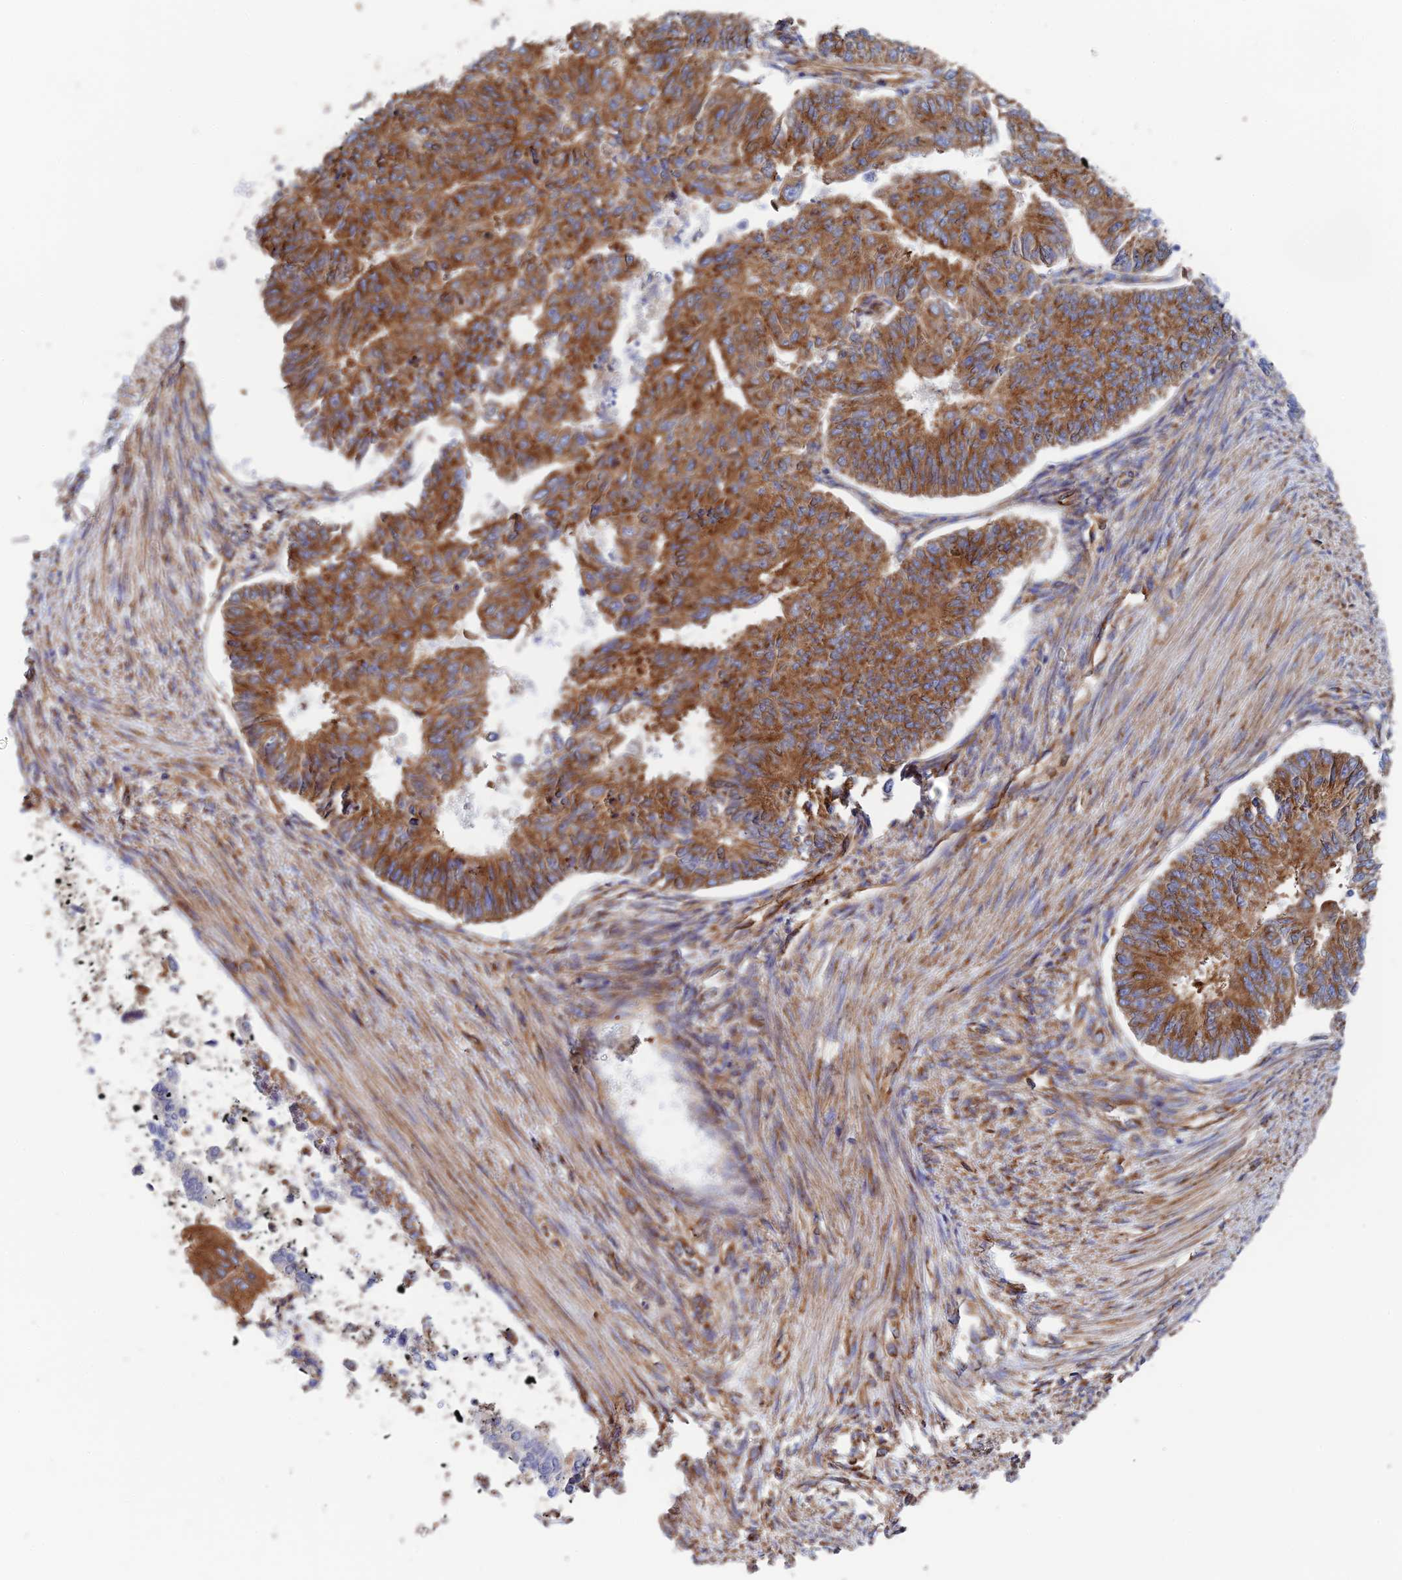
{"staining": {"intensity": "strong", "quantity": ">75%", "location": "cytoplasmic/membranous"}, "tissue": "endometrial cancer", "cell_type": "Tumor cells", "image_type": "cancer", "snomed": [{"axis": "morphology", "description": "Adenocarcinoma, NOS"}, {"axis": "topography", "description": "Endometrium"}], "caption": "Immunohistochemistry of adenocarcinoma (endometrial) reveals high levels of strong cytoplasmic/membranous staining in approximately >75% of tumor cells.", "gene": "DCTN2", "patient": {"sex": "female", "age": 32}}